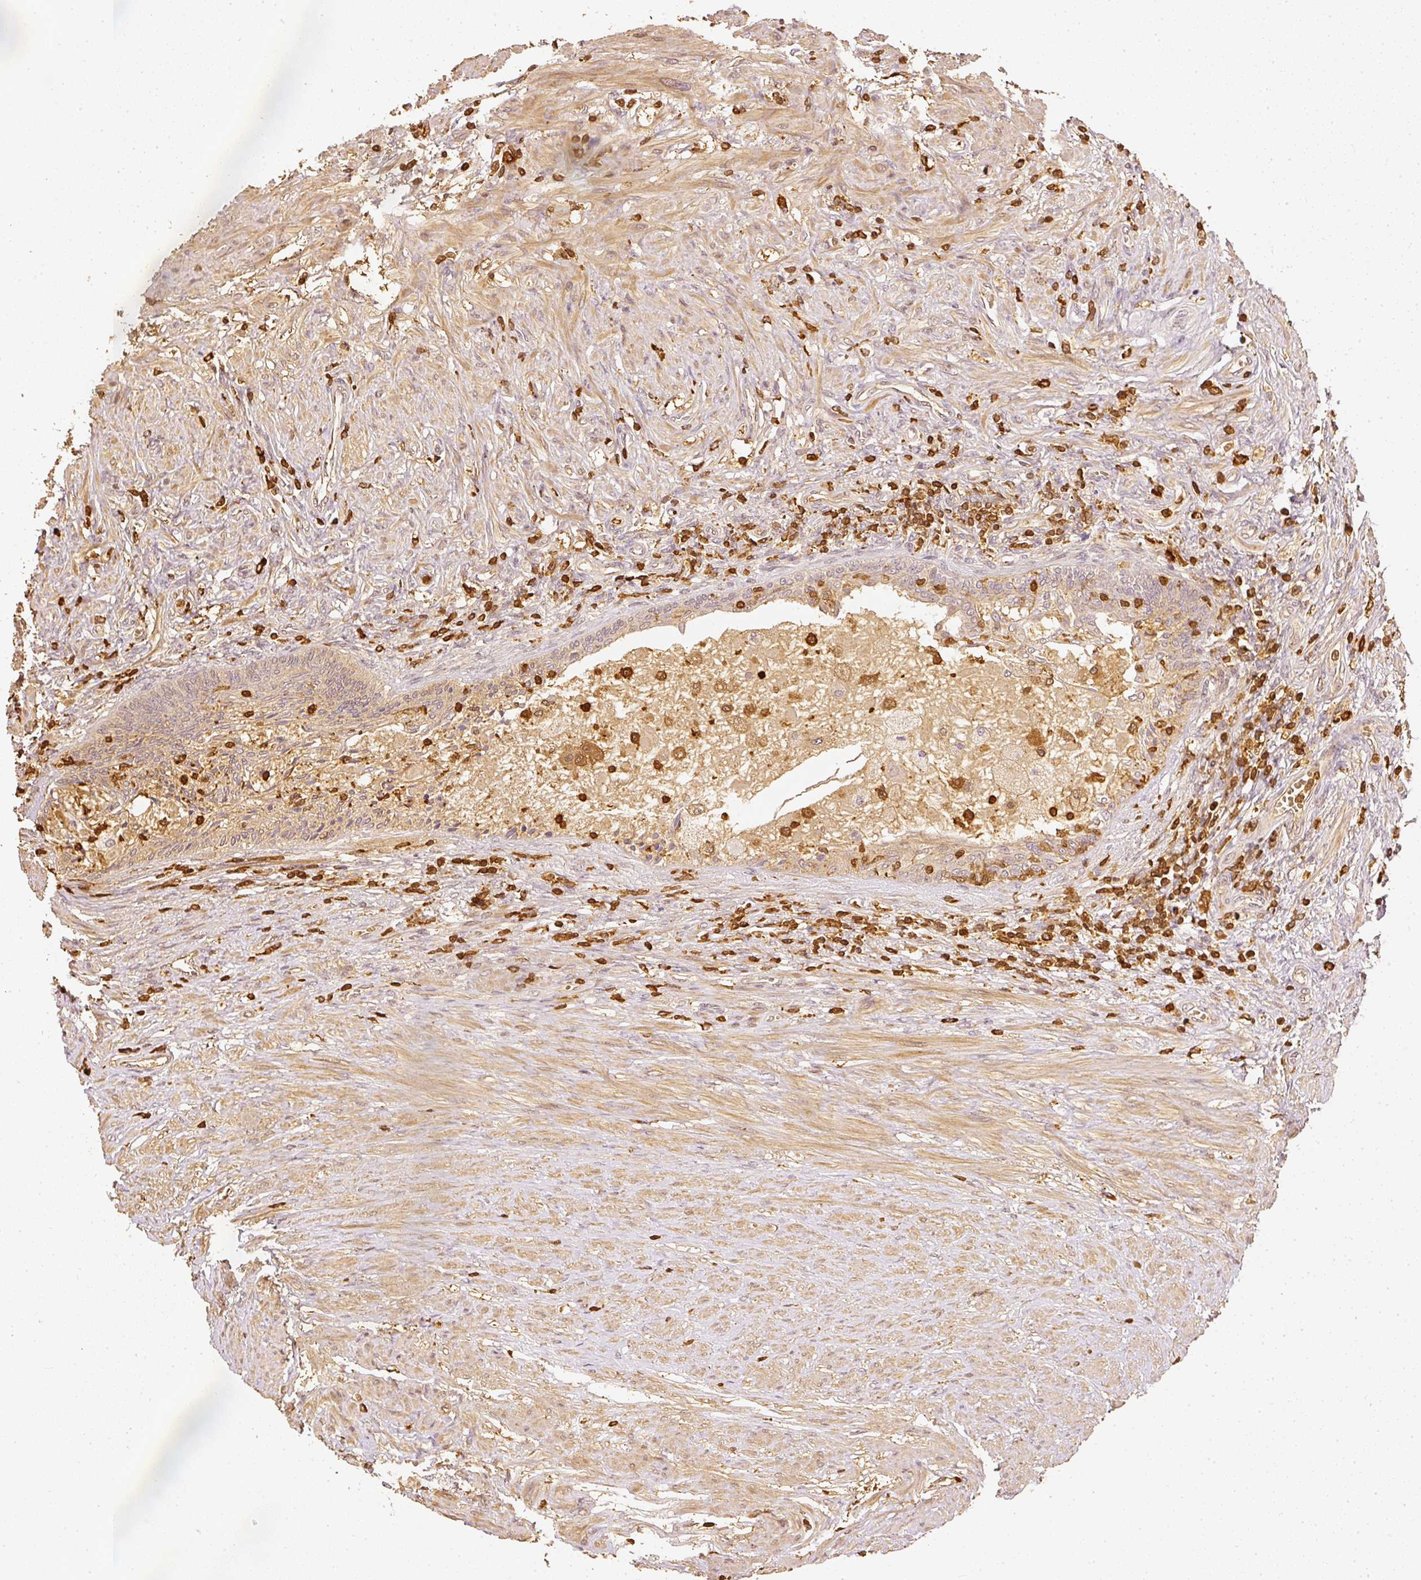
{"staining": {"intensity": "weak", "quantity": "<25%", "location": "cytoplasmic/membranous"}, "tissue": "prostate cancer", "cell_type": "Tumor cells", "image_type": "cancer", "snomed": [{"axis": "morphology", "description": "Adenocarcinoma, High grade"}, {"axis": "topography", "description": "Prostate"}], "caption": "Immunohistochemistry of prostate cancer reveals no positivity in tumor cells.", "gene": "PFN1", "patient": {"sex": "male", "age": 69}}